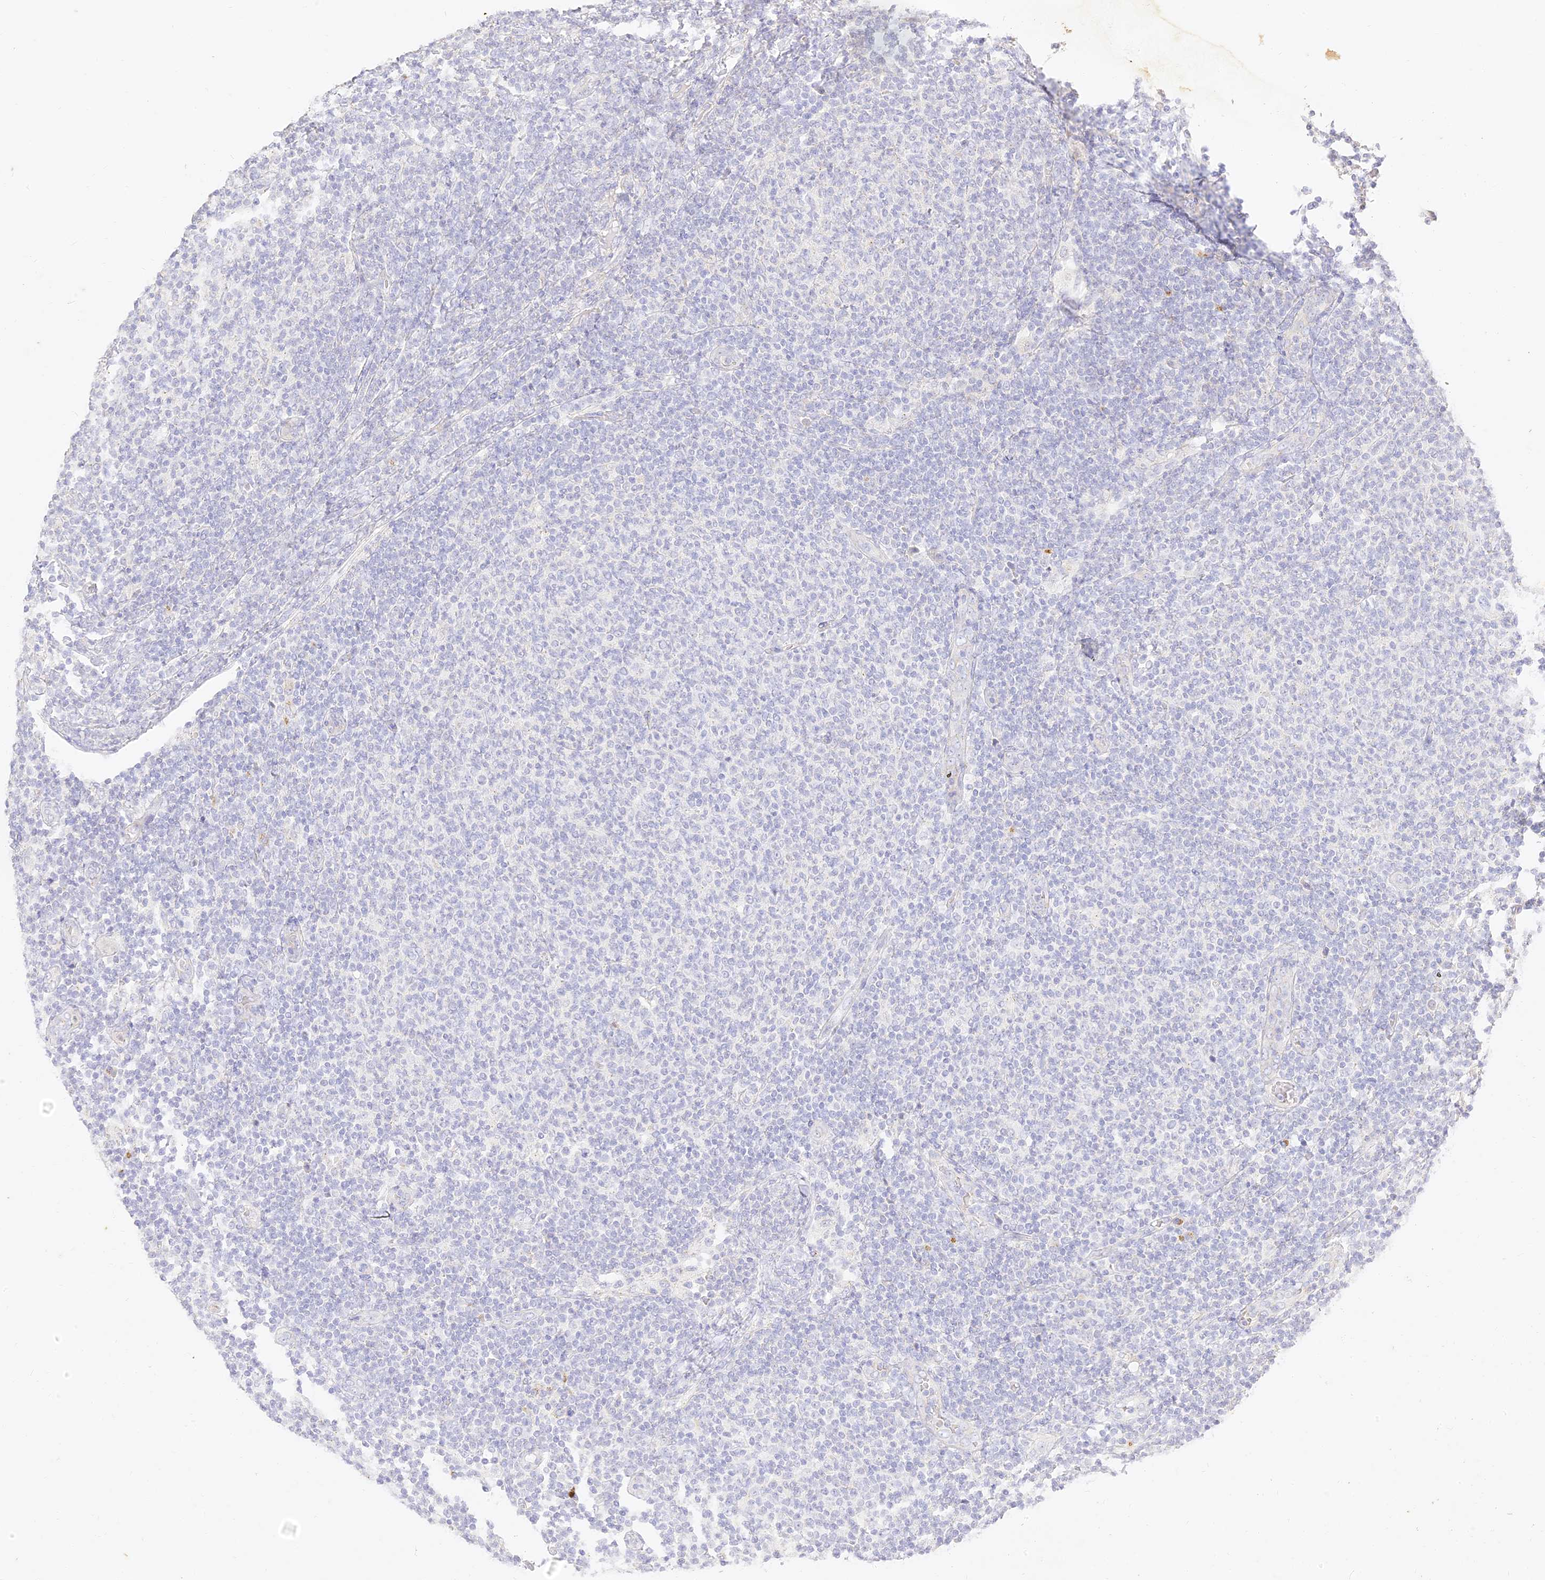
{"staining": {"intensity": "negative", "quantity": "none", "location": "none"}, "tissue": "lymphoma", "cell_type": "Tumor cells", "image_type": "cancer", "snomed": [{"axis": "morphology", "description": "Malignant lymphoma, non-Hodgkin's type, Low grade"}, {"axis": "topography", "description": "Lymph node"}], "caption": "This is a micrograph of IHC staining of lymphoma, which shows no staining in tumor cells.", "gene": "SEC13", "patient": {"sex": "male", "age": 66}}